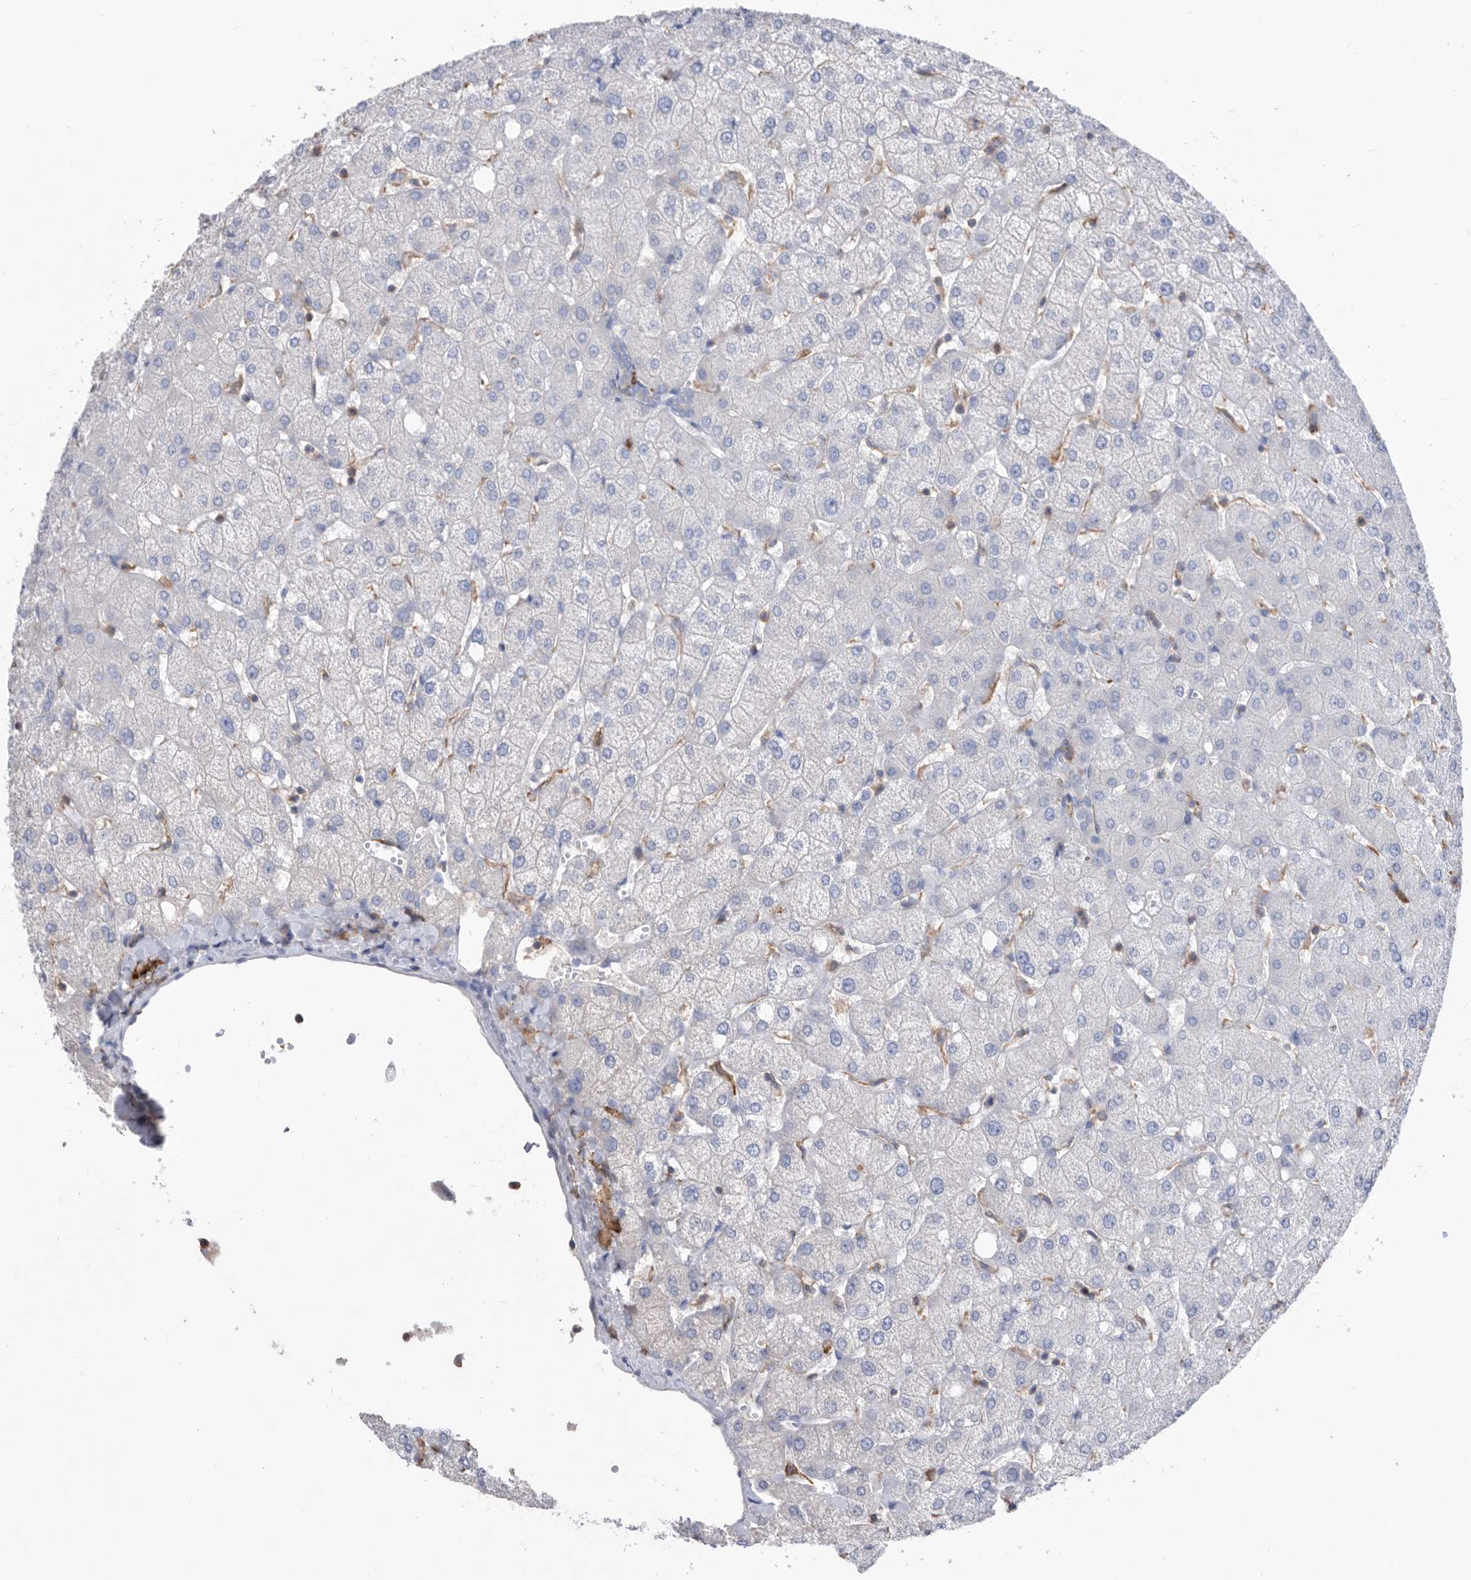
{"staining": {"intensity": "negative", "quantity": "none", "location": "none"}, "tissue": "liver", "cell_type": "Cholangiocytes", "image_type": "normal", "snomed": [{"axis": "morphology", "description": "Normal tissue, NOS"}, {"axis": "topography", "description": "Liver"}], "caption": "Immunohistochemical staining of normal liver shows no significant expression in cholangiocytes. The staining is performed using DAB (3,3'-diaminobenzidine) brown chromogen with nuclei counter-stained in using hematoxylin.", "gene": "MS4A4A", "patient": {"sex": "female", "age": 54}}